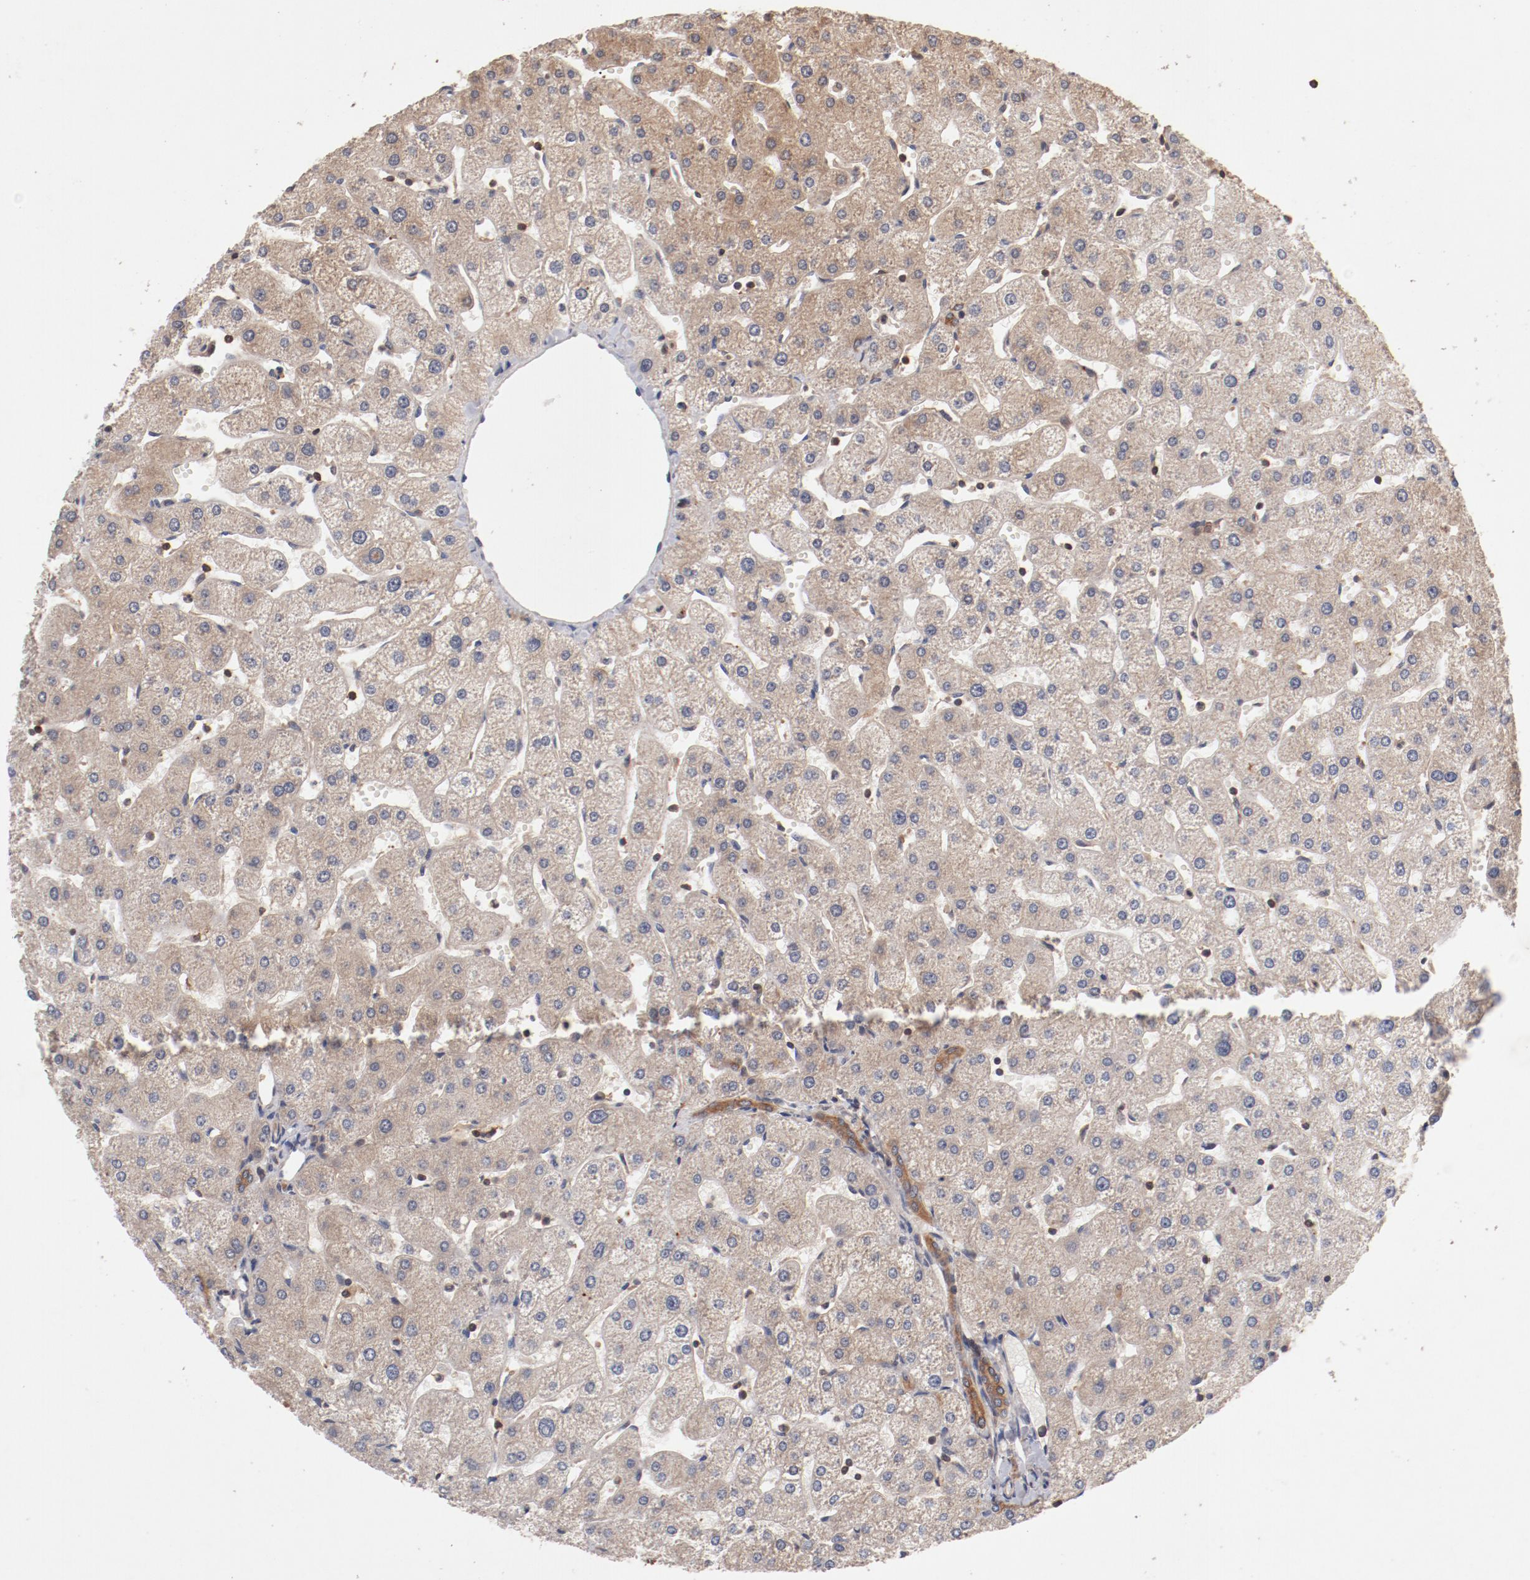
{"staining": {"intensity": "moderate", "quantity": ">75%", "location": "cytoplasmic/membranous"}, "tissue": "liver", "cell_type": "Cholangiocytes", "image_type": "normal", "snomed": [{"axis": "morphology", "description": "Normal tissue, NOS"}, {"axis": "topography", "description": "Liver"}], "caption": "Brown immunohistochemical staining in normal human liver shows moderate cytoplasmic/membranous expression in about >75% of cholangiocytes. (DAB (3,3'-diaminobenzidine) IHC, brown staining for protein, blue staining for nuclei).", "gene": "GUF1", "patient": {"sex": "male", "age": 67}}